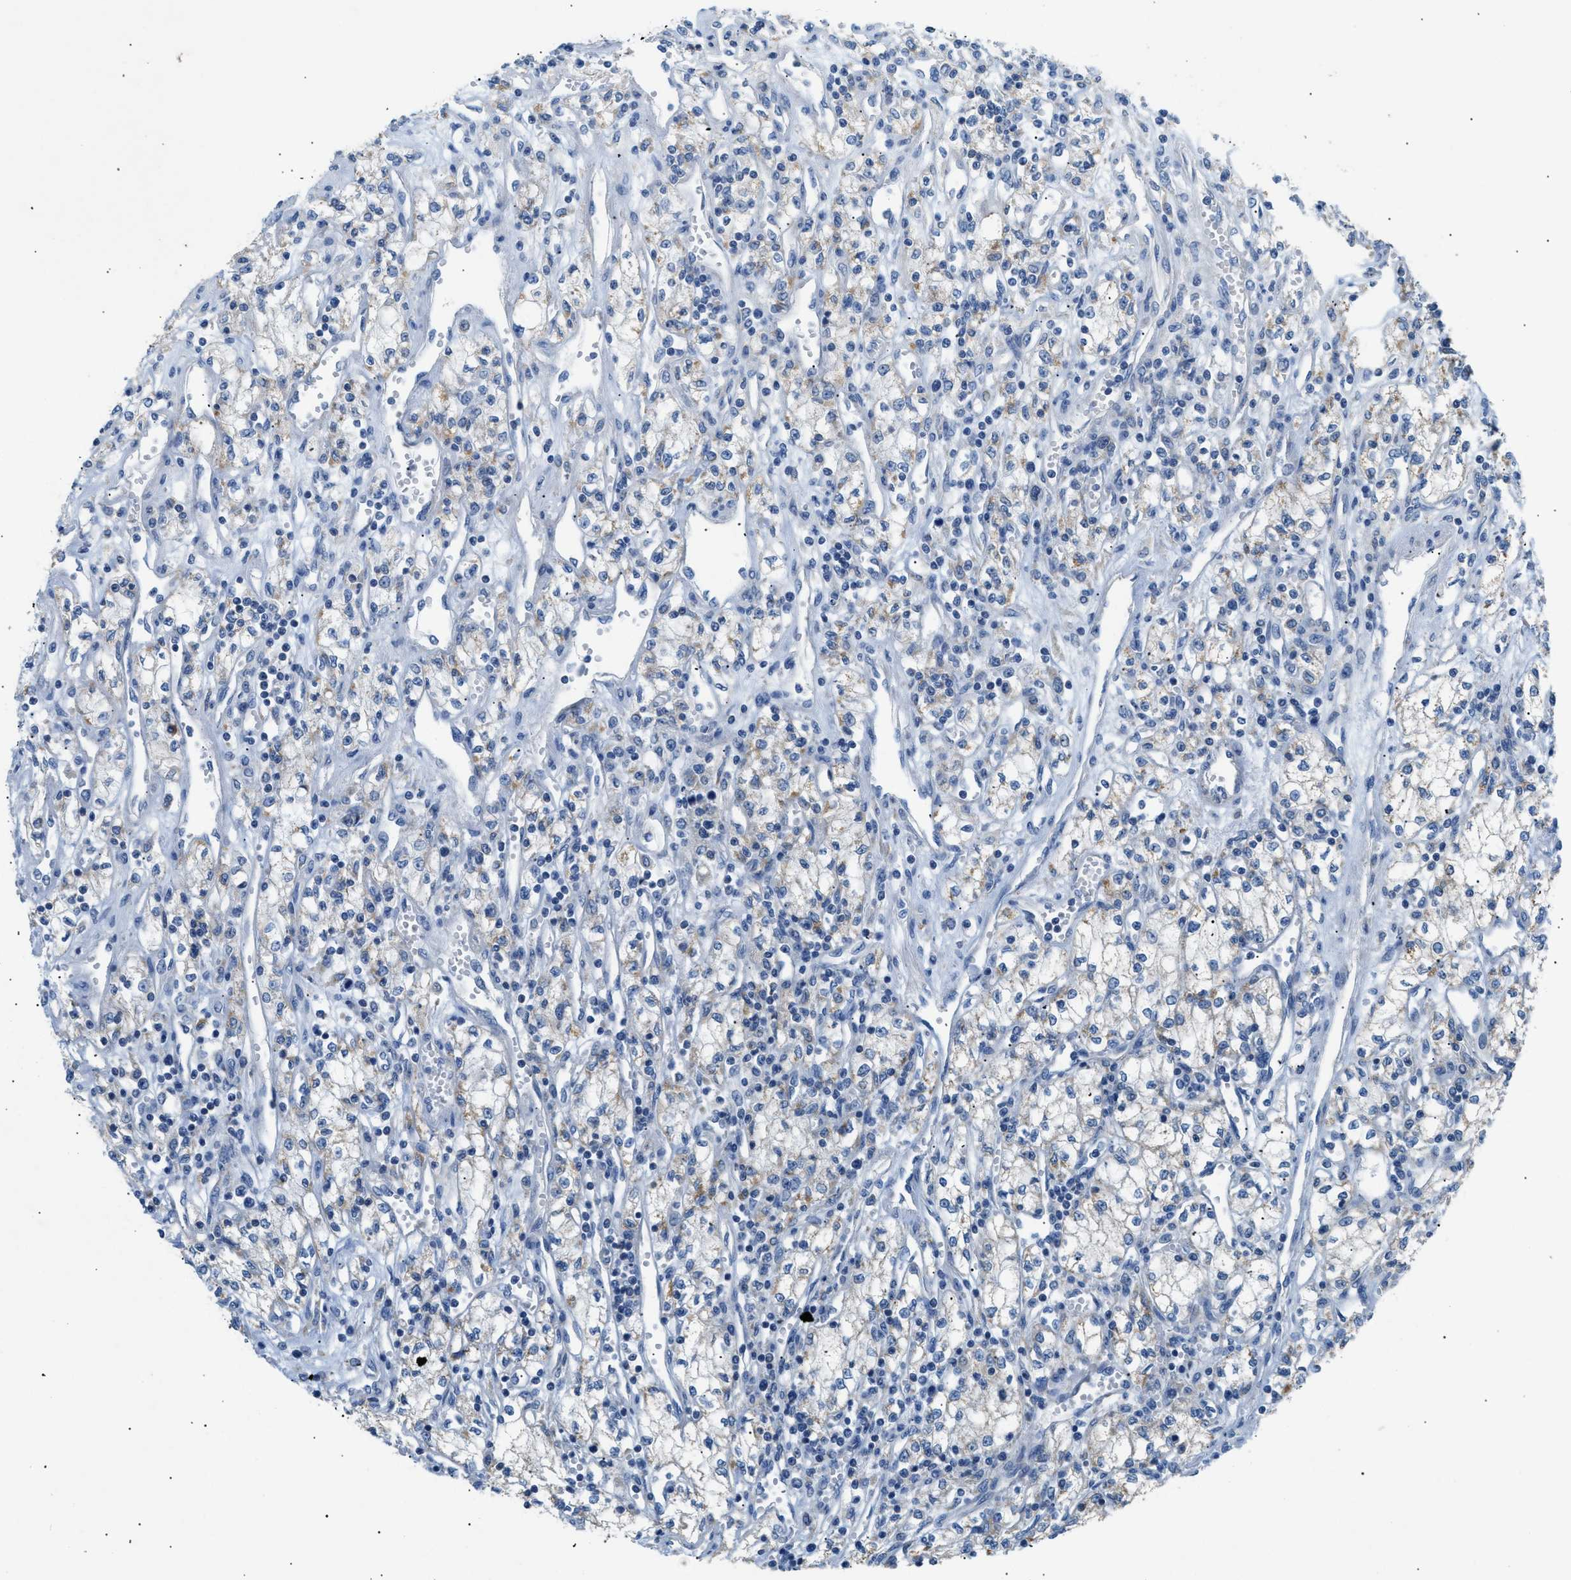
{"staining": {"intensity": "weak", "quantity": "25%-75%", "location": "cytoplasmic/membranous"}, "tissue": "renal cancer", "cell_type": "Tumor cells", "image_type": "cancer", "snomed": [{"axis": "morphology", "description": "Adenocarcinoma, NOS"}, {"axis": "topography", "description": "Kidney"}], "caption": "Renal cancer stained with a protein marker exhibits weak staining in tumor cells.", "gene": "ILDR1", "patient": {"sex": "male", "age": 59}}